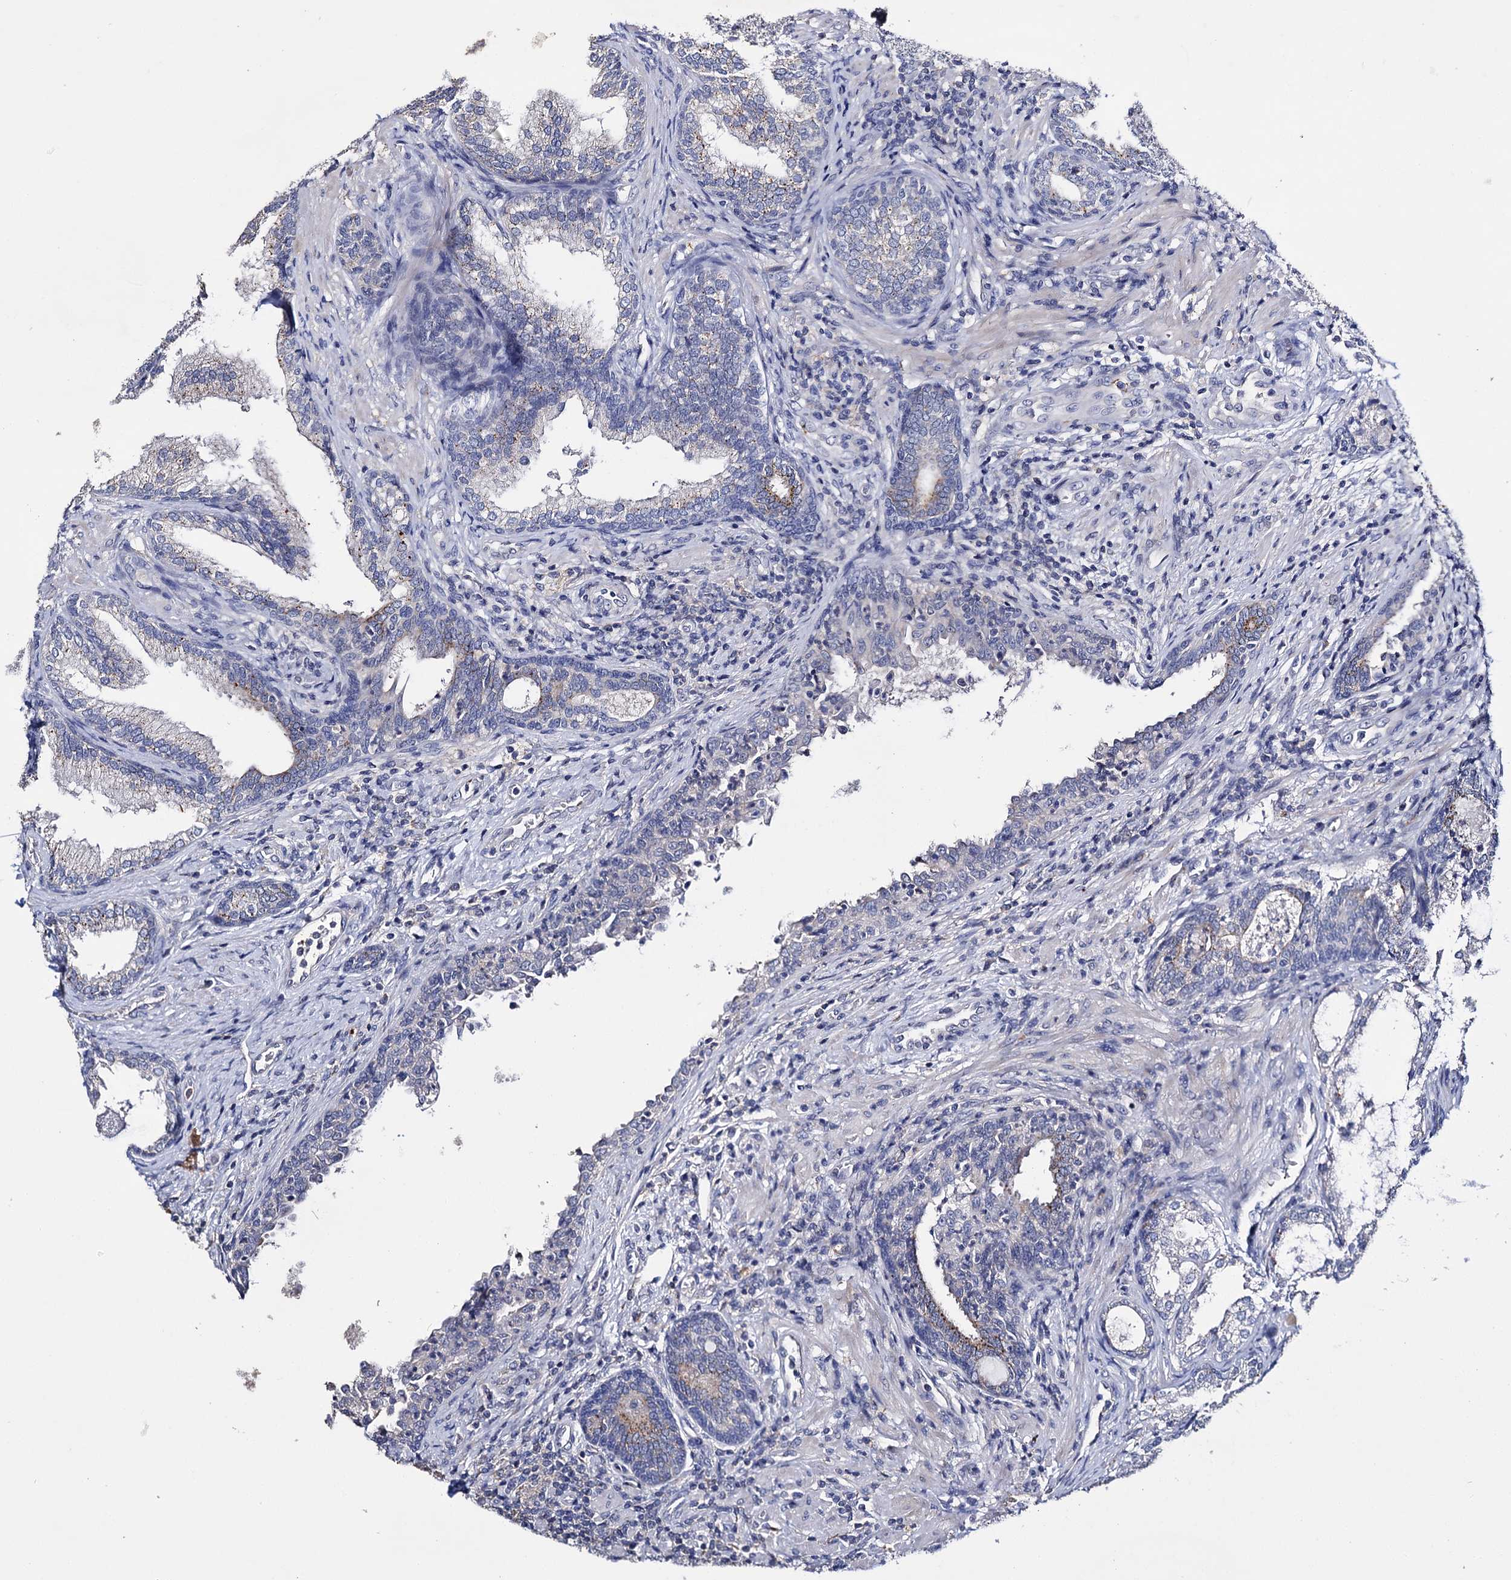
{"staining": {"intensity": "negative", "quantity": "none", "location": "none"}, "tissue": "prostate", "cell_type": "Glandular cells", "image_type": "normal", "snomed": [{"axis": "morphology", "description": "Normal tissue, NOS"}, {"axis": "topography", "description": "Prostate"}], "caption": "IHC image of unremarkable prostate: prostate stained with DAB (3,3'-diaminobenzidine) demonstrates no significant protein positivity in glandular cells.", "gene": "DNAH6", "patient": {"sex": "male", "age": 76}}